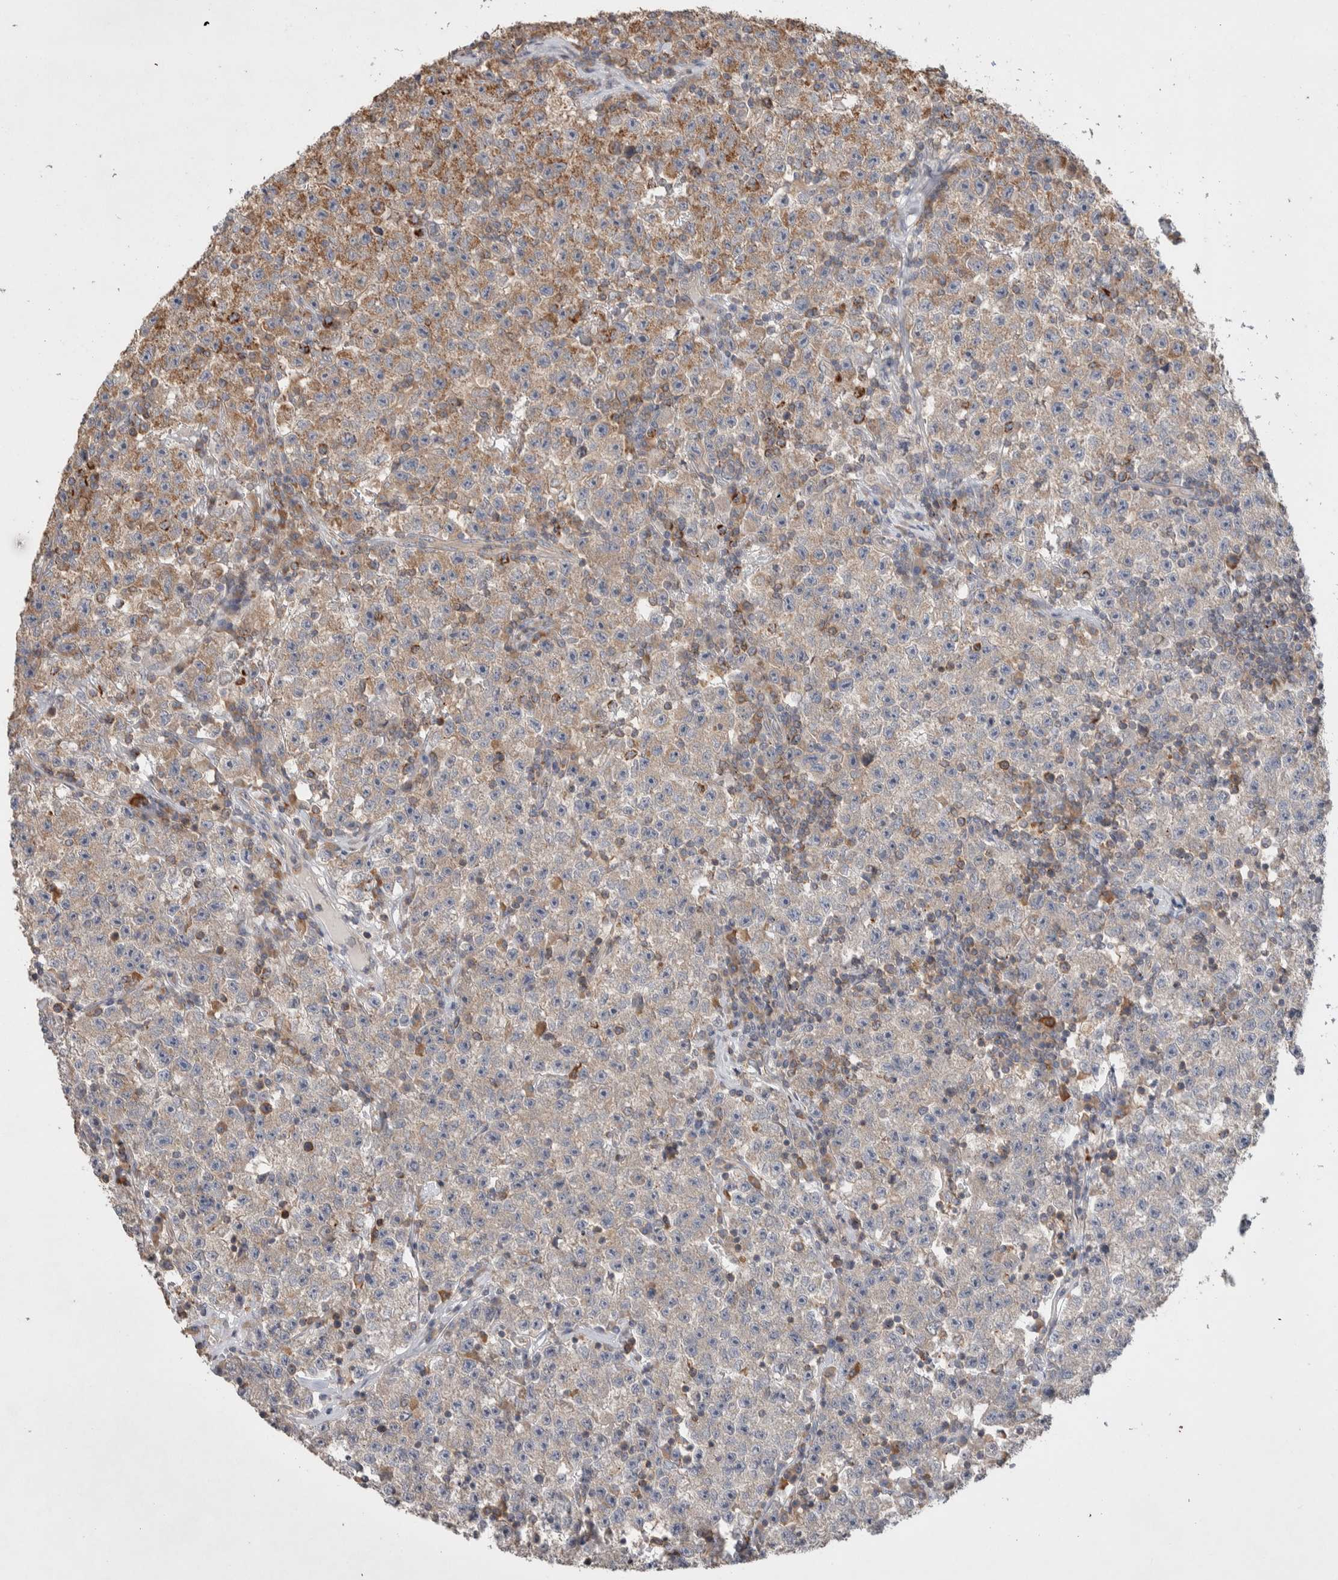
{"staining": {"intensity": "moderate", "quantity": "<25%", "location": "cytoplasmic/membranous"}, "tissue": "testis cancer", "cell_type": "Tumor cells", "image_type": "cancer", "snomed": [{"axis": "morphology", "description": "Seminoma, NOS"}, {"axis": "topography", "description": "Testis"}], "caption": "Immunohistochemistry image of neoplastic tissue: testis cancer (seminoma) stained using IHC demonstrates low levels of moderate protein expression localized specifically in the cytoplasmic/membranous of tumor cells, appearing as a cytoplasmic/membranous brown color.", "gene": "DEPTOR", "patient": {"sex": "male", "age": 22}}